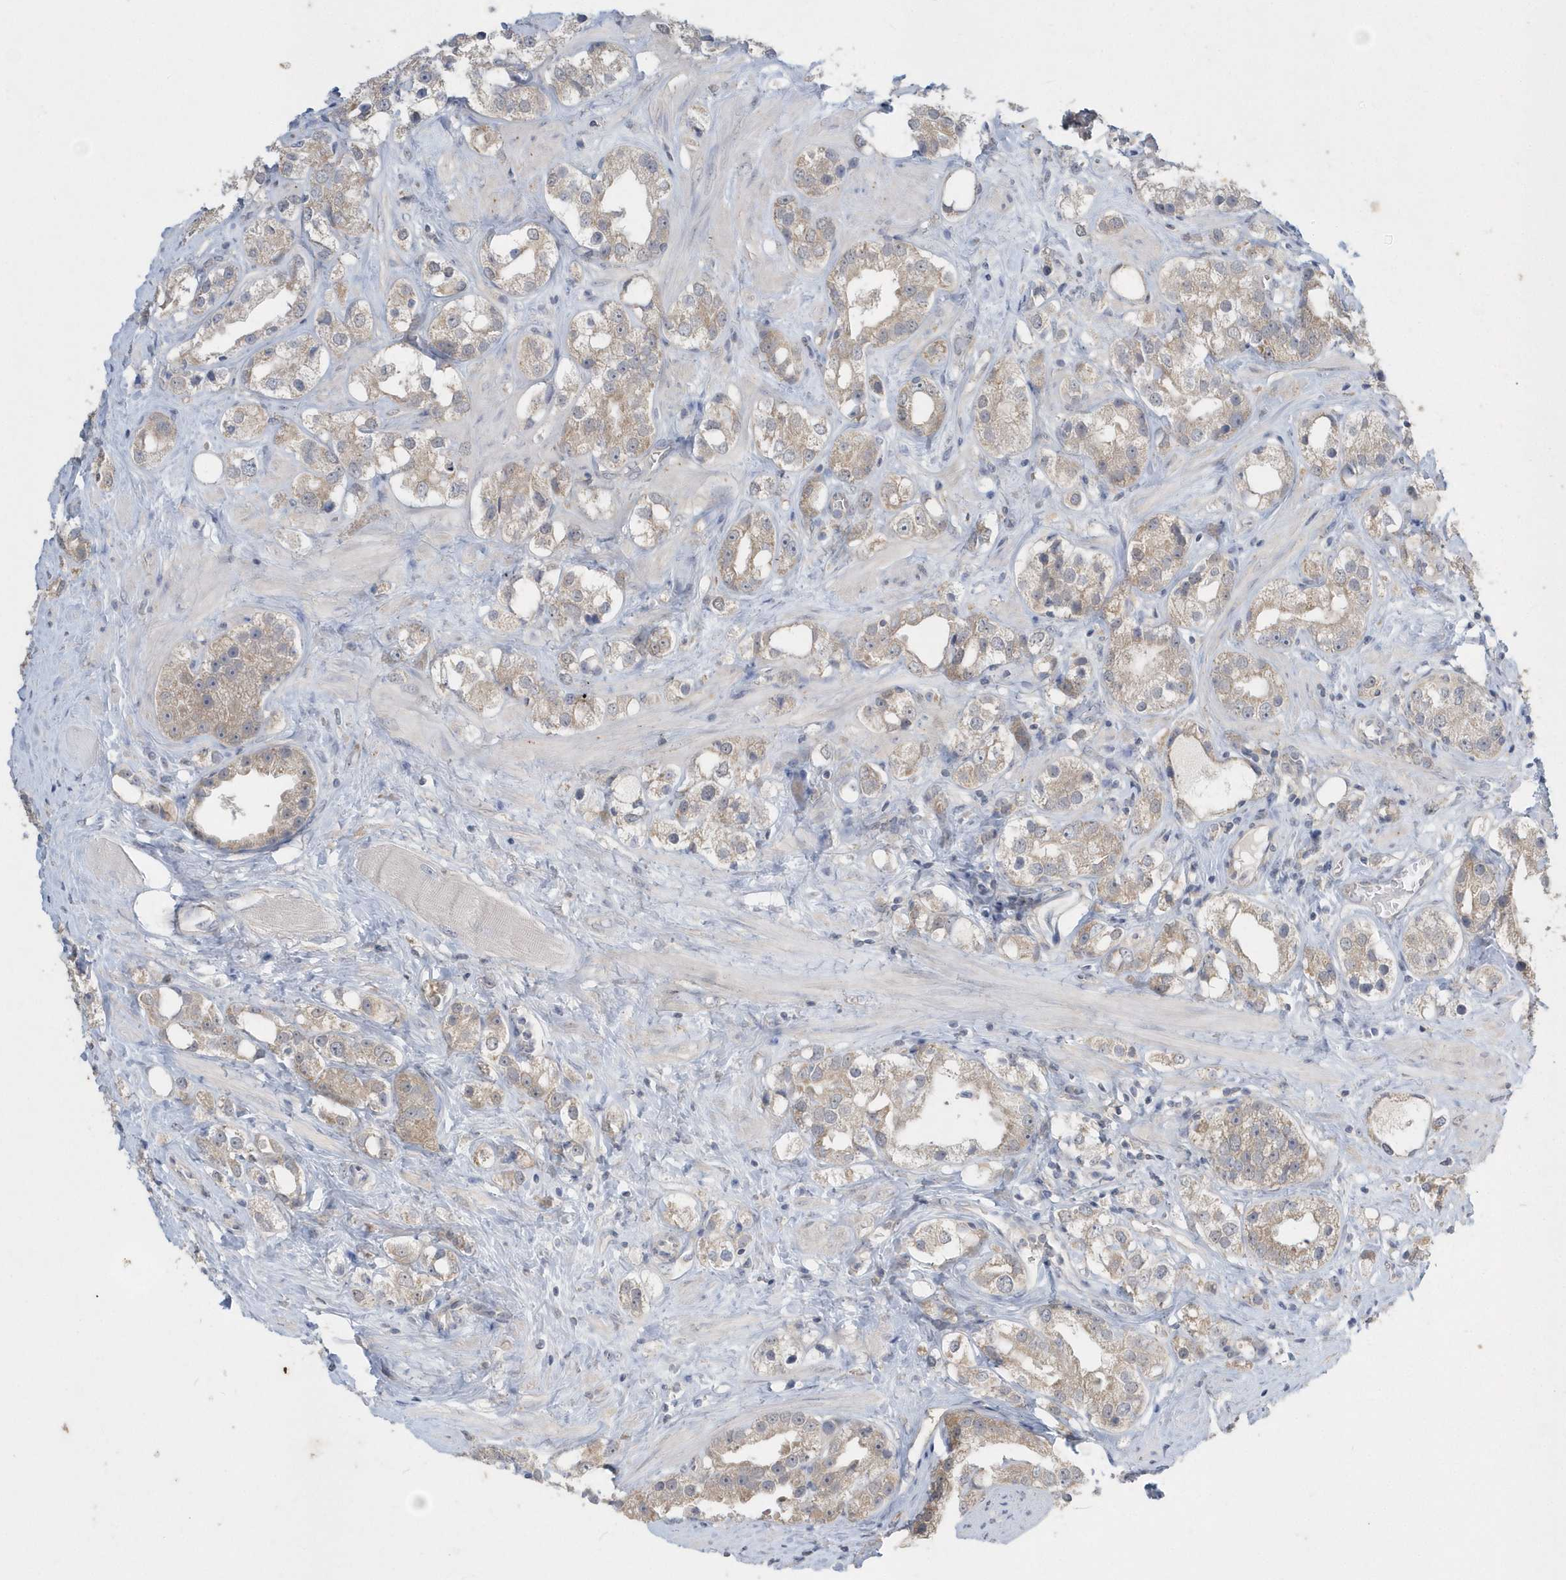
{"staining": {"intensity": "weak", "quantity": ">75%", "location": "cytoplasmic/membranous"}, "tissue": "prostate cancer", "cell_type": "Tumor cells", "image_type": "cancer", "snomed": [{"axis": "morphology", "description": "Adenocarcinoma, NOS"}, {"axis": "topography", "description": "Prostate"}], "caption": "Protein expression analysis of adenocarcinoma (prostate) demonstrates weak cytoplasmic/membranous expression in approximately >75% of tumor cells.", "gene": "AKR7A2", "patient": {"sex": "male", "age": 79}}